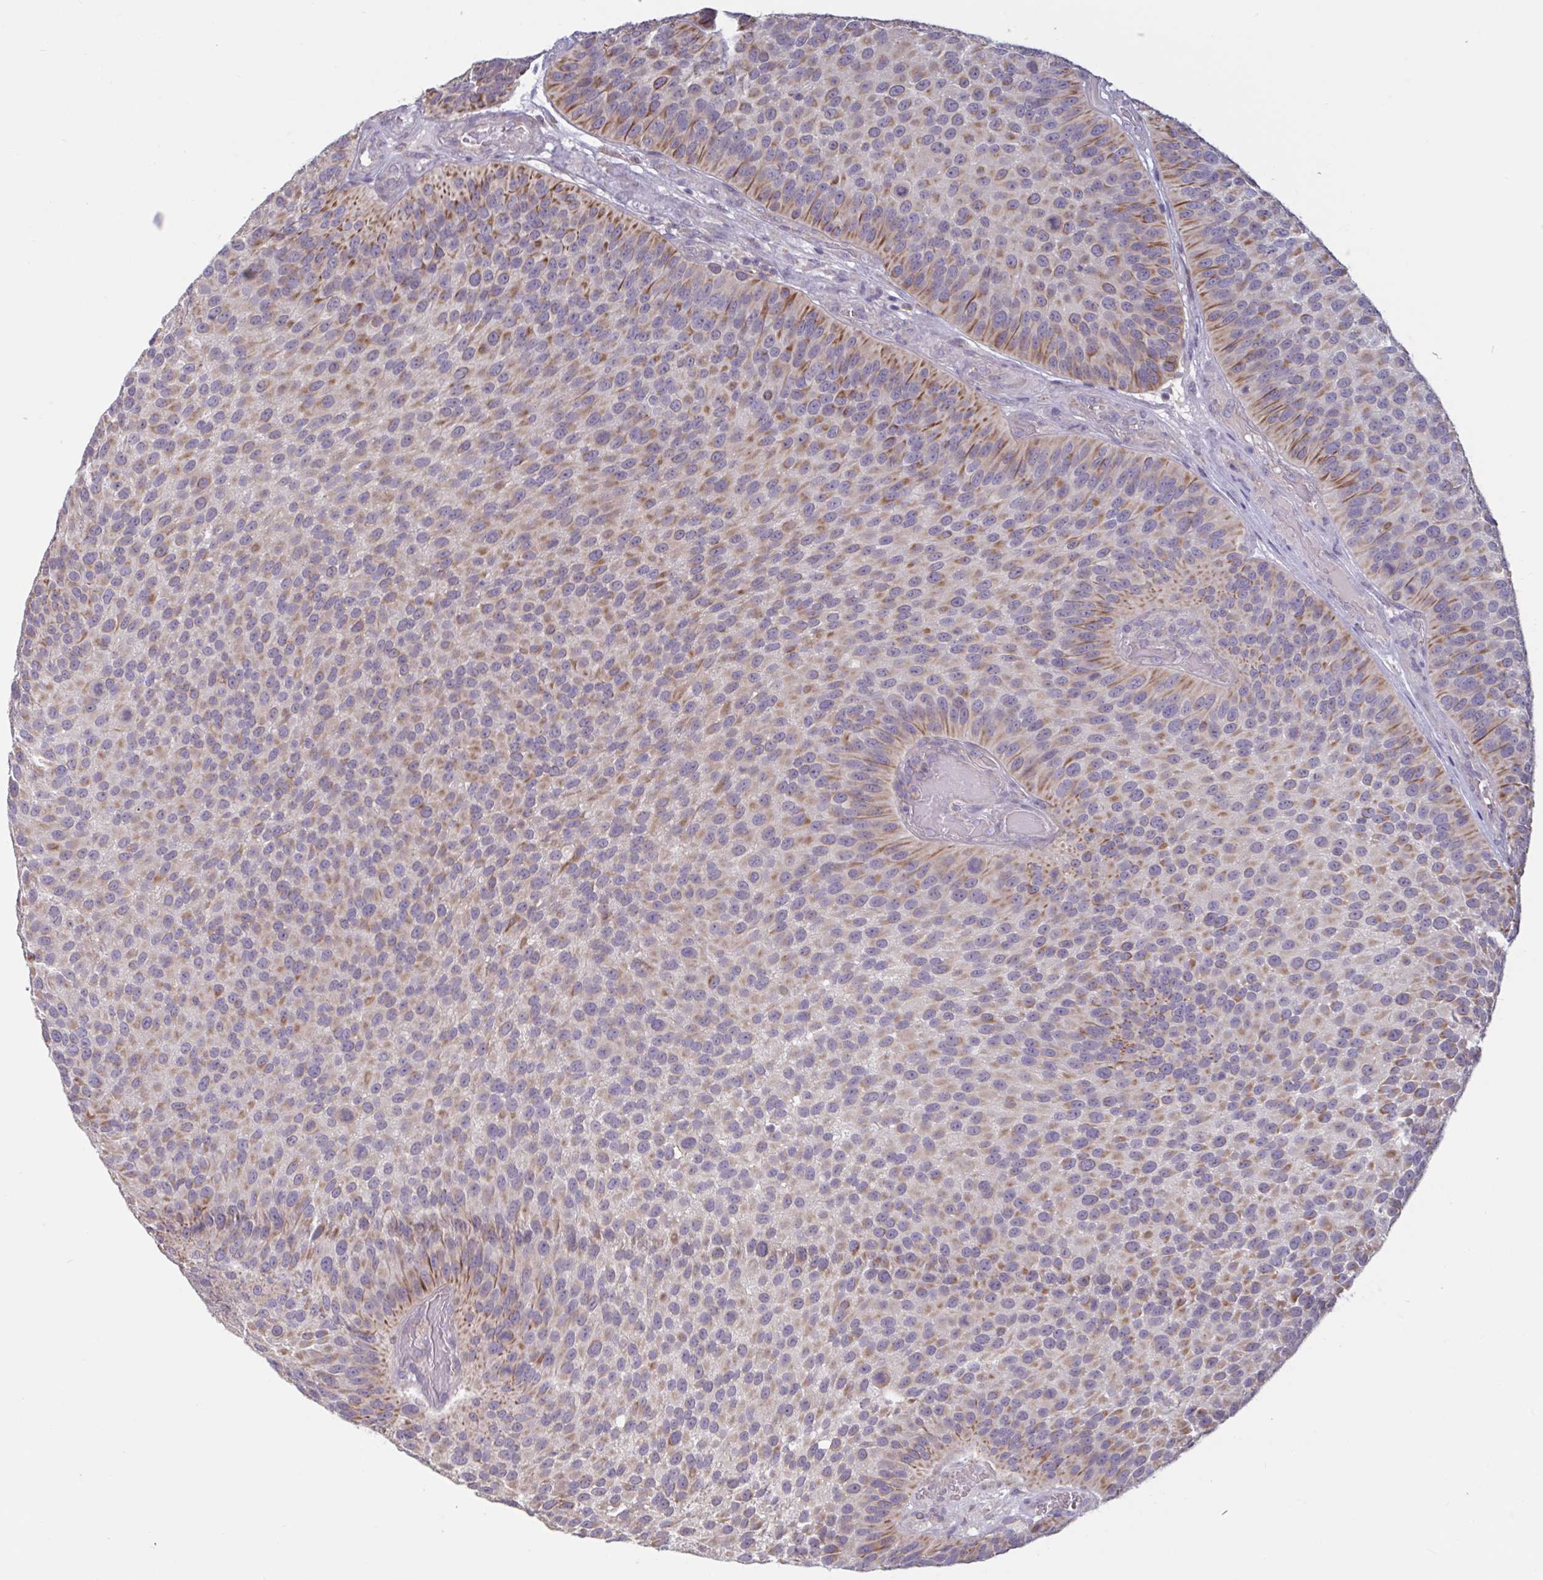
{"staining": {"intensity": "moderate", "quantity": "25%-75%", "location": "cytoplasmic/membranous"}, "tissue": "urothelial cancer", "cell_type": "Tumor cells", "image_type": "cancer", "snomed": [{"axis": "morphology", "description": "Urothelial carcinoma, Low grade"}, {"axis": "topography", "description": "Urinary bladder"}], "caption": "Urothelial cancer tissue demonstrates moderate cytoplasmic/membranous staining in about 25%-75% of tumor cells, visualized by immunohistochemistry. The staining was performed using DAB, with brown indicating positive protein expression. Nuclei are stained blue with hematoxylin.", "gene": "CD1E", "patient": {"sex": "male", "age": 76}}